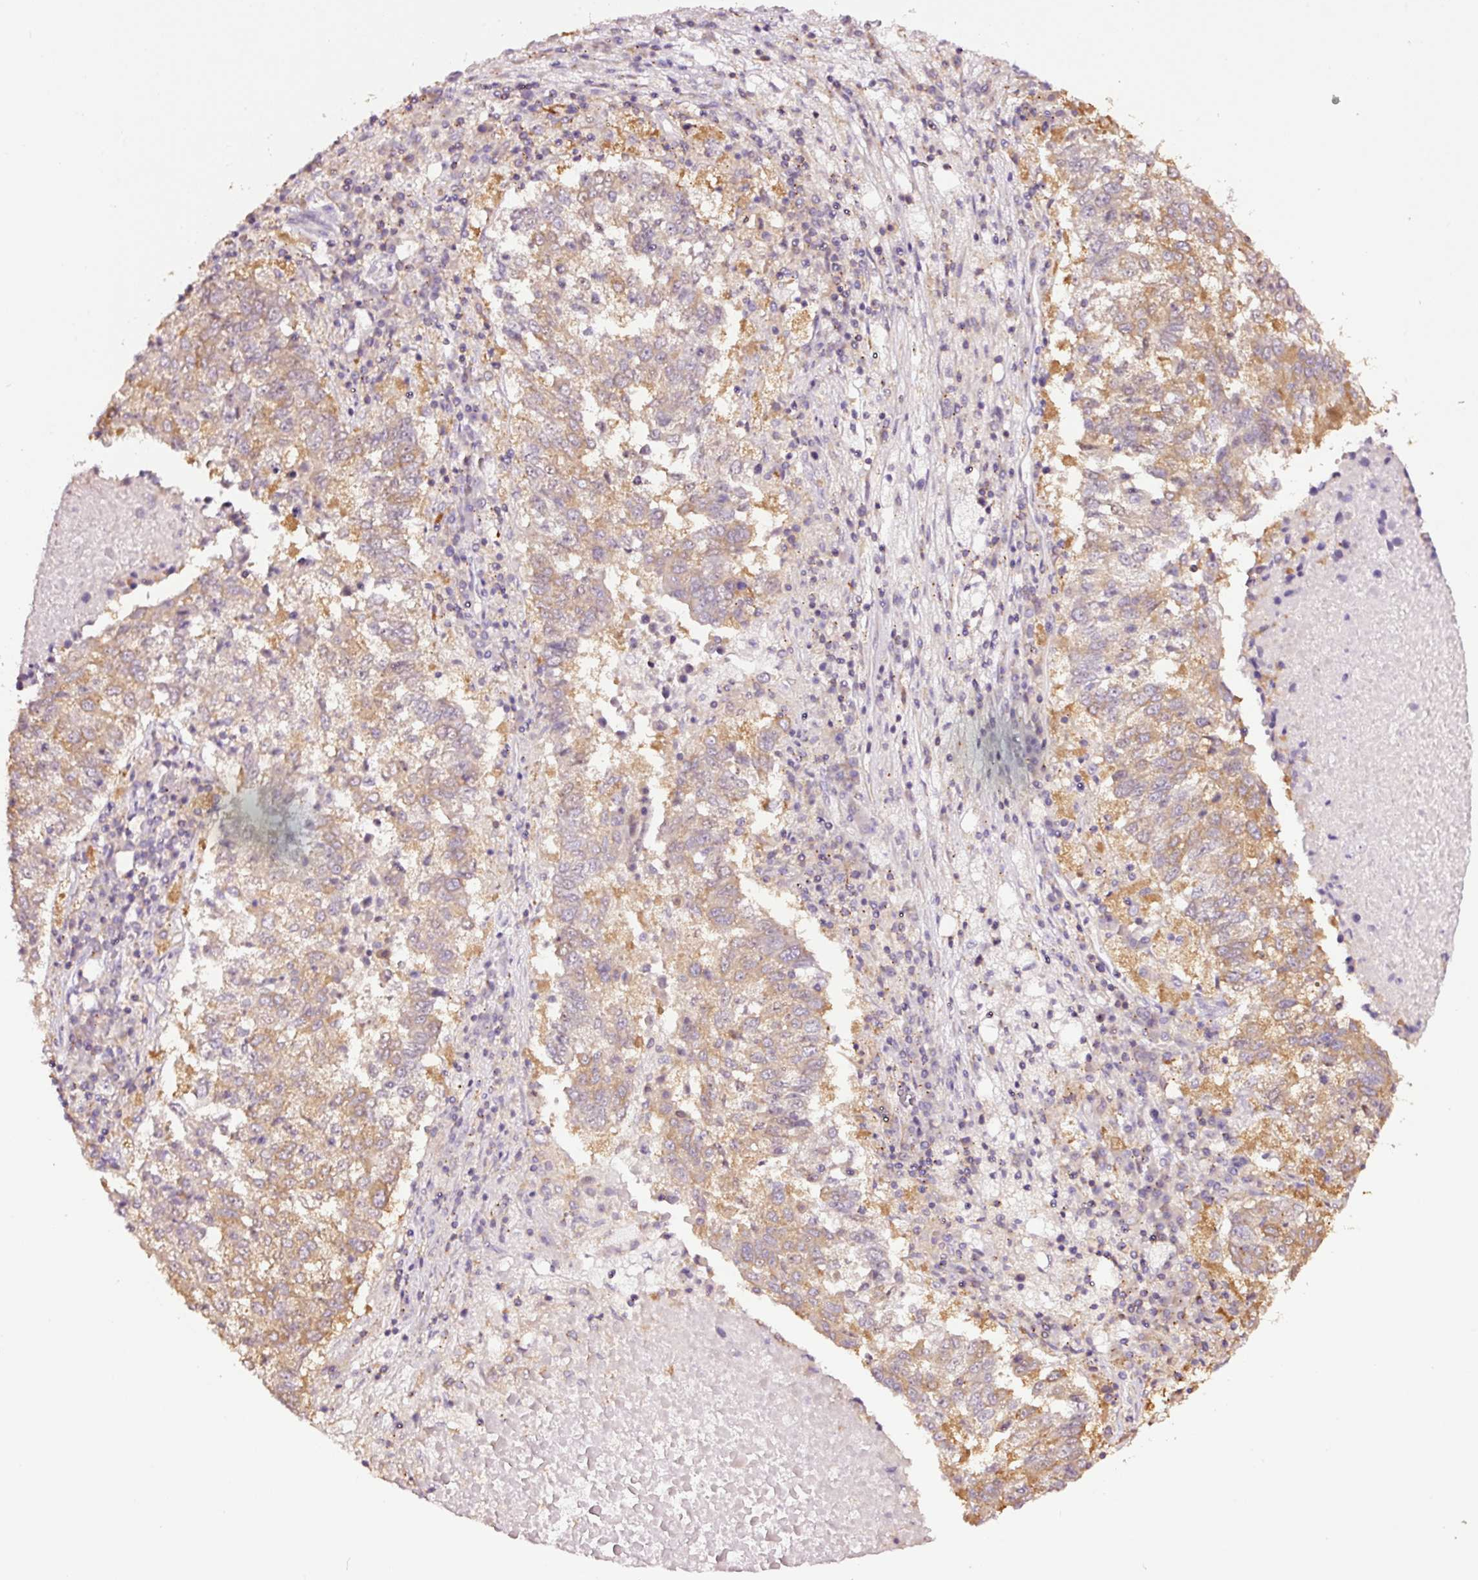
{"staining": {"intensity": "moderate", "quantity": "25%-75%", "location": "cytoplasmic/membranous"}, "tissue": "lung cancer", "cell_type": "Tumor cells", "image_type": "cancer", "snomed": [{"axis": "morphology", "description": "Squamous cell carcinoma, NOS"}, {"axis": "topography", "description": "Lung"}], "caption": "The immunohistochemical stain labels moderate cytoplasmic/membranous staining in tumor cells of lung cancer (squamous cell carcinoma) tissue.", "gene": "METAP1", "patient": {"sex": "male", "age": 73}}